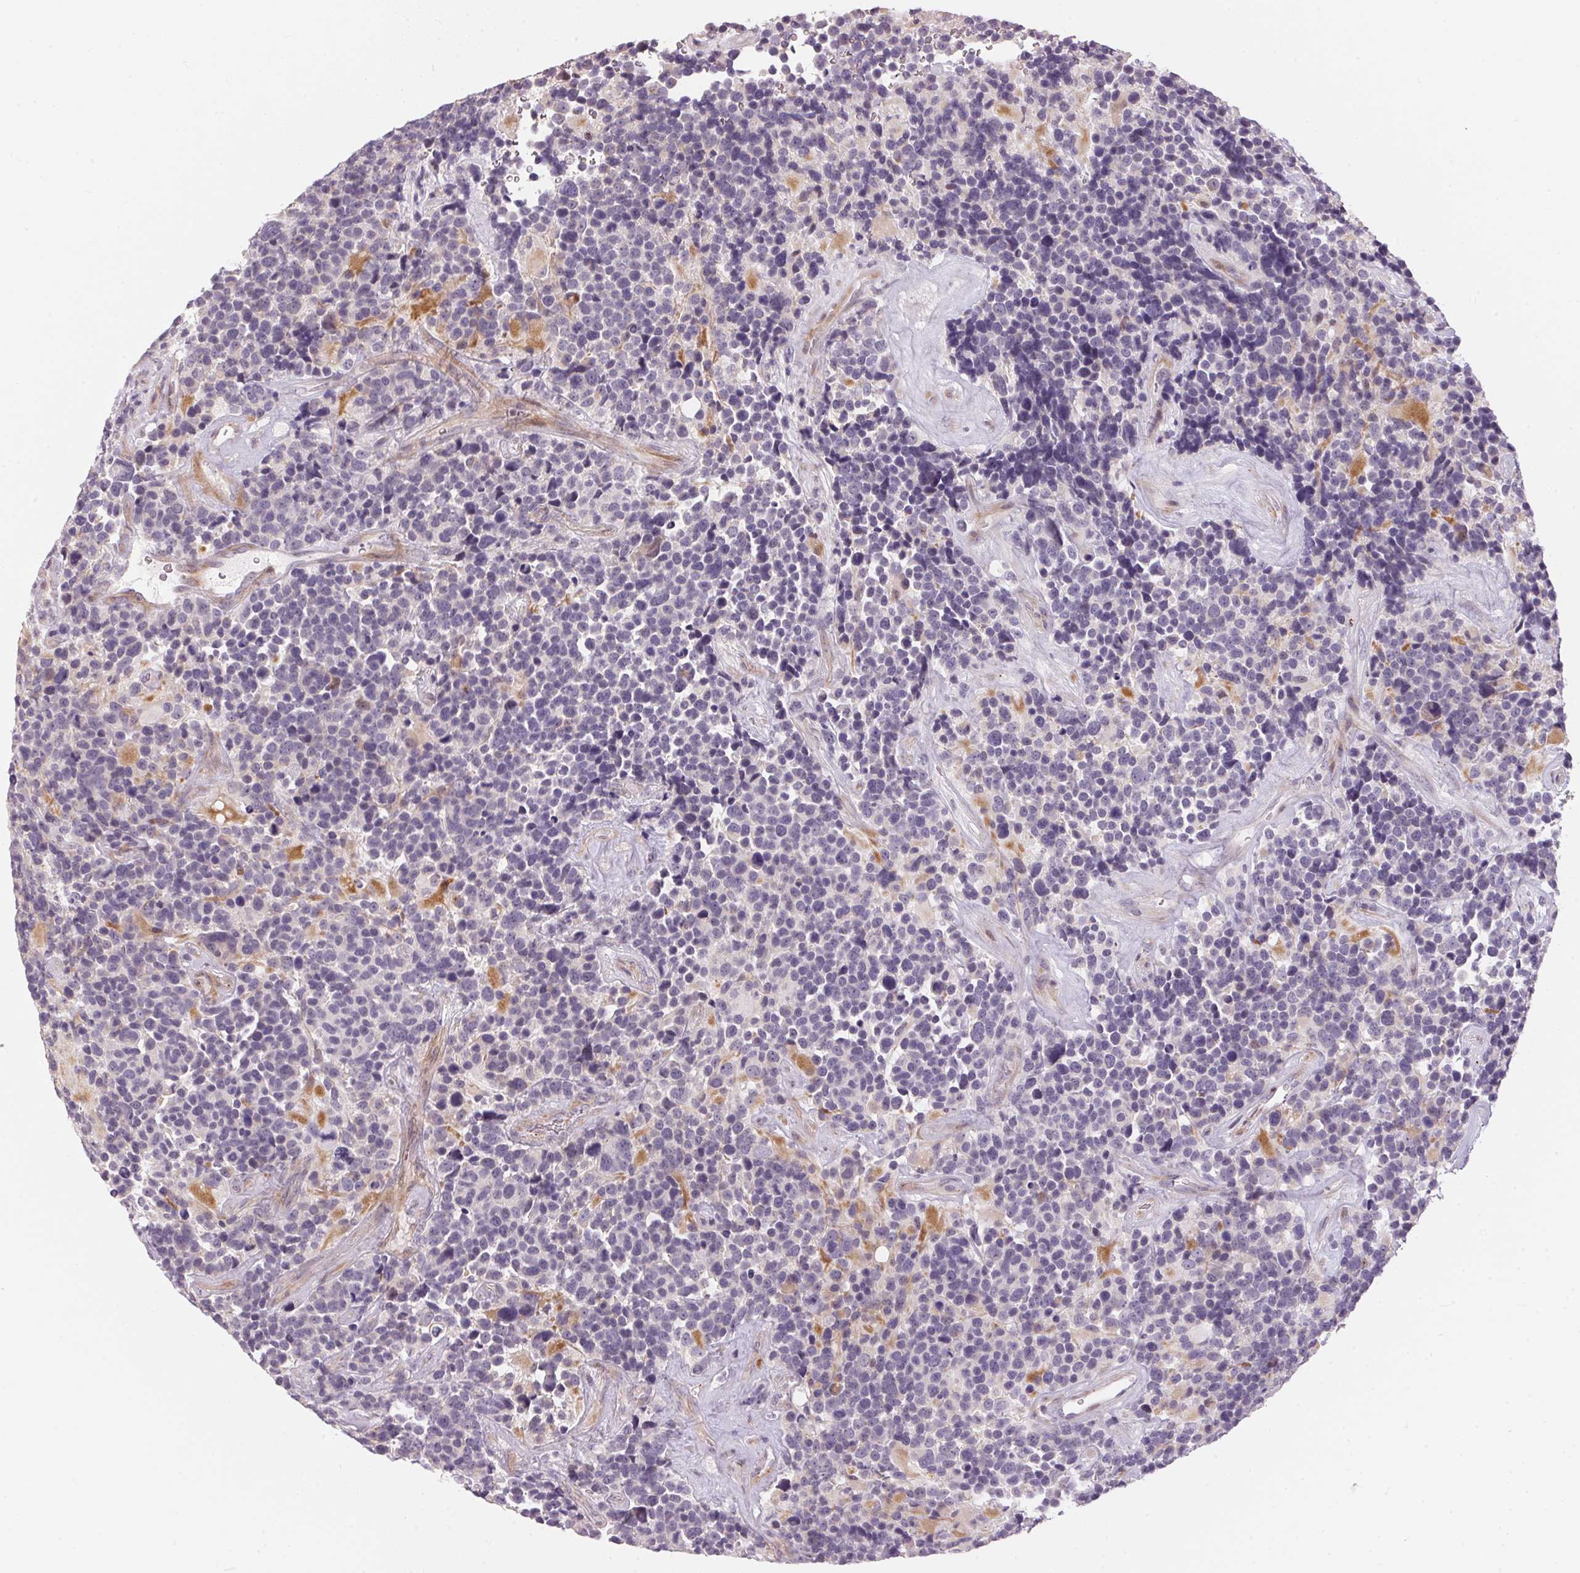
{"staining": {"intensity": "negative", "quantity": "none", "location": "none"}, "tissue": "glioma", "cell_type": "Tumor cells", "image_type": "cancer", "snomed": [{"axis": "morphology", "description": "Glioma, malignant, High grade"}, {"axis": "topography", "description": "Brain"}], "caption": "Histopathology image shows no significant protein staining in tumor cells of glioma.", "gene": "GDAP1L1", "patient": {"sex": "male", "age": 33}}